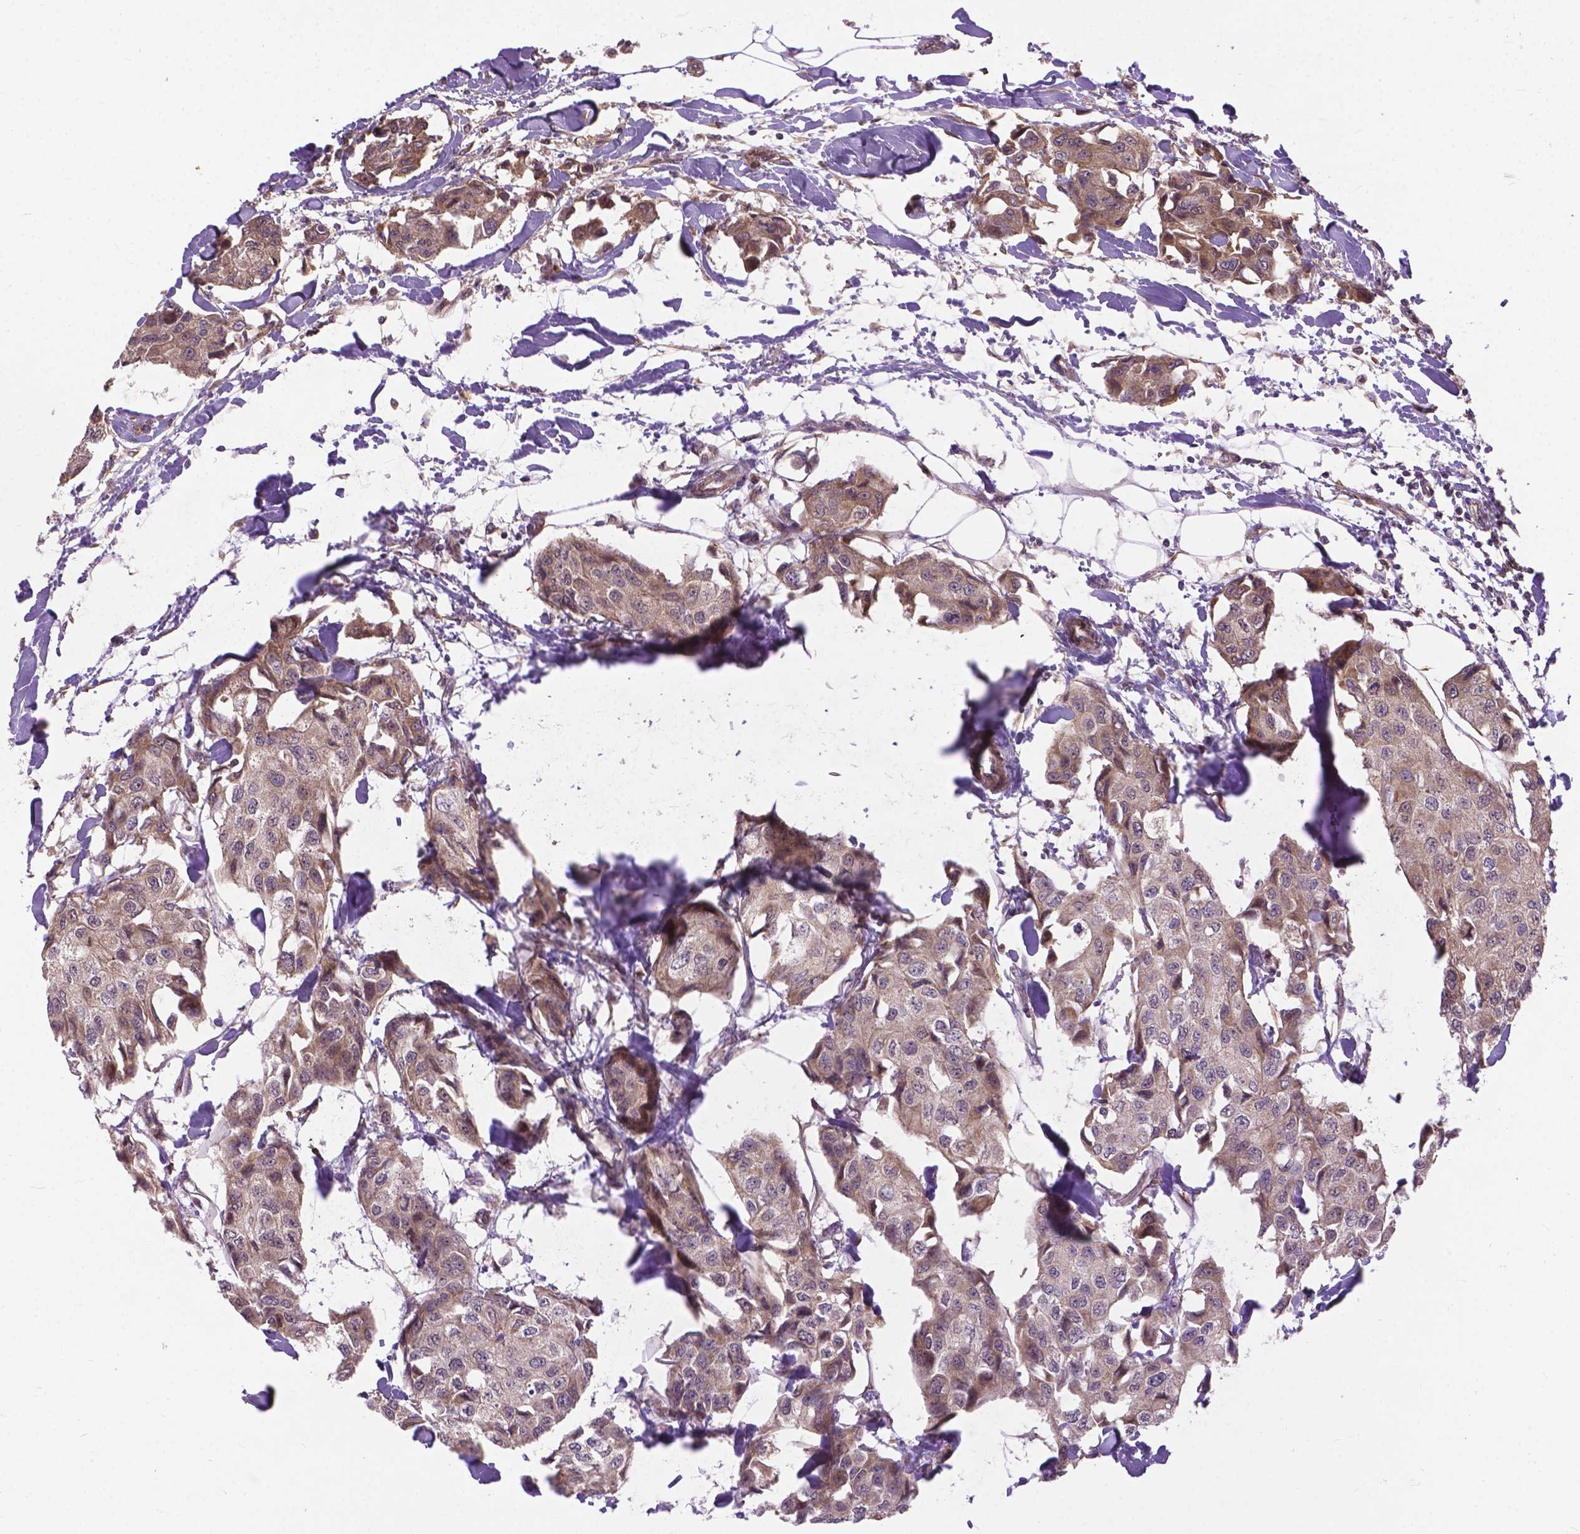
{"staining": {"intensity": "weak", "quantity": ">75%", "location": "cytoplasmic/membranous"}, "tissue": "breast cancer", "cell_type": "Tumor cells", "image_type": "cancer", "snomed": [{"axis": "morphology", "description": "Duct carcinoma"}, {"axis": "topography", "description": "Breast"}], "caption": "Intraductal carcinoma (breast) was stained to show a protein in brown. There is low levels of weak cytoplasmic/membranous expression in approximately >75% of tumor cells.", "gene": "ZNF616", "patient": {"sex": "female", "age": 80}}